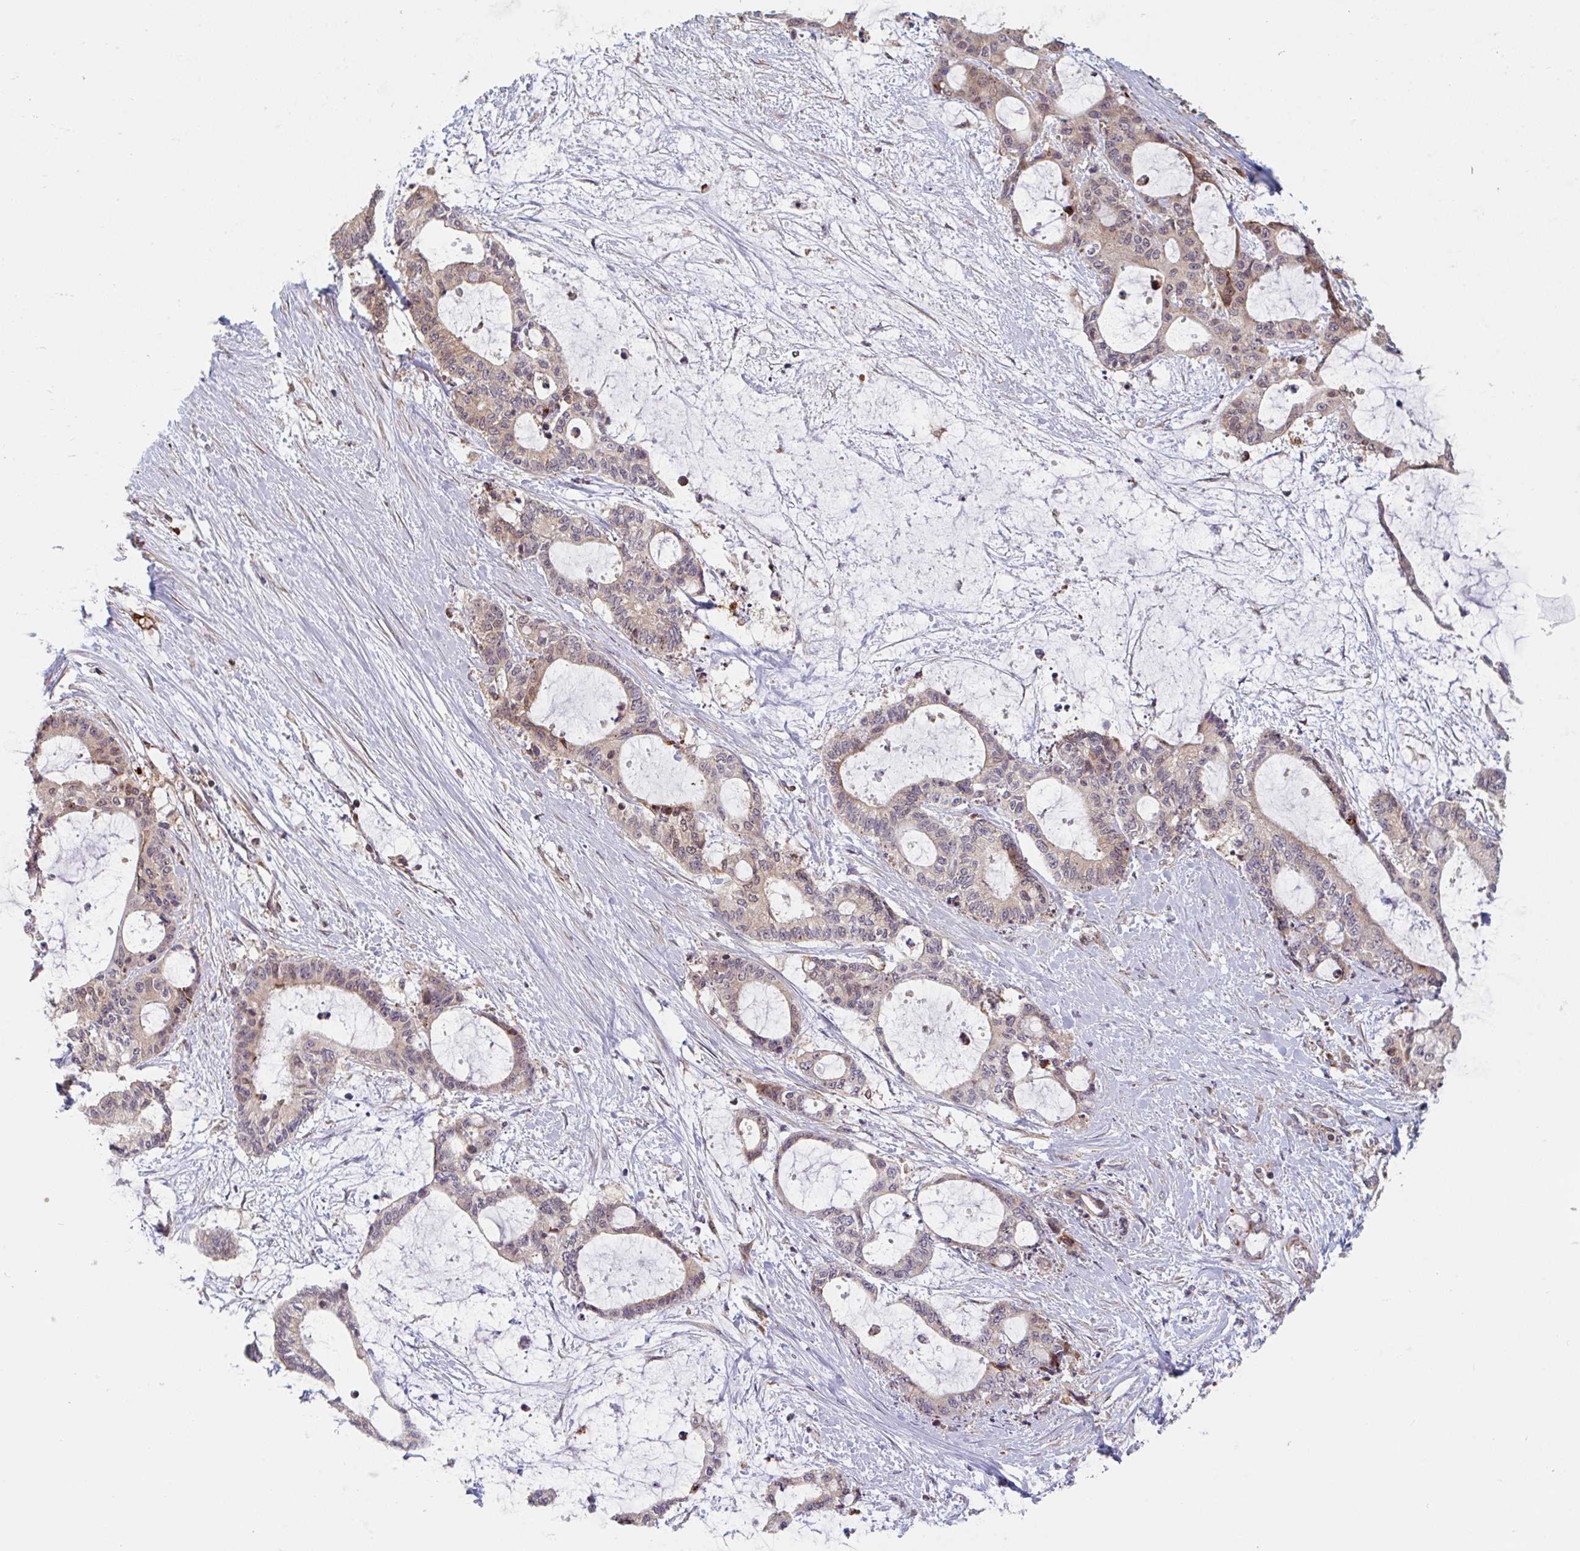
{"staining": {"intensity": "weak", "quantity": ">75%", "location": "cytoplasmic/membranous,nuclear"}, "tissue": "liver cancer", "cell_type": "Tumor cells", "image_type": "cancer", "snomed": [{"axis": "morphology", "description": "Normal tissue, NOS"}, {"axis": "morphology", "description": "Cholangiocarcinoma"}, {"axis": "topography", "description": "Liver"}, {"axis": "topography", "description": "Peripheral nerve tissue"}], "caption": "A brown stain labels weak cytoplasmic/membranous and nuclear positivity of a protein in liver cholangiocarcinoma tumor cells. Nuclei are stained in blue.", "gene": "NUB1", "patient": {"sex": "female", "age": 73}}